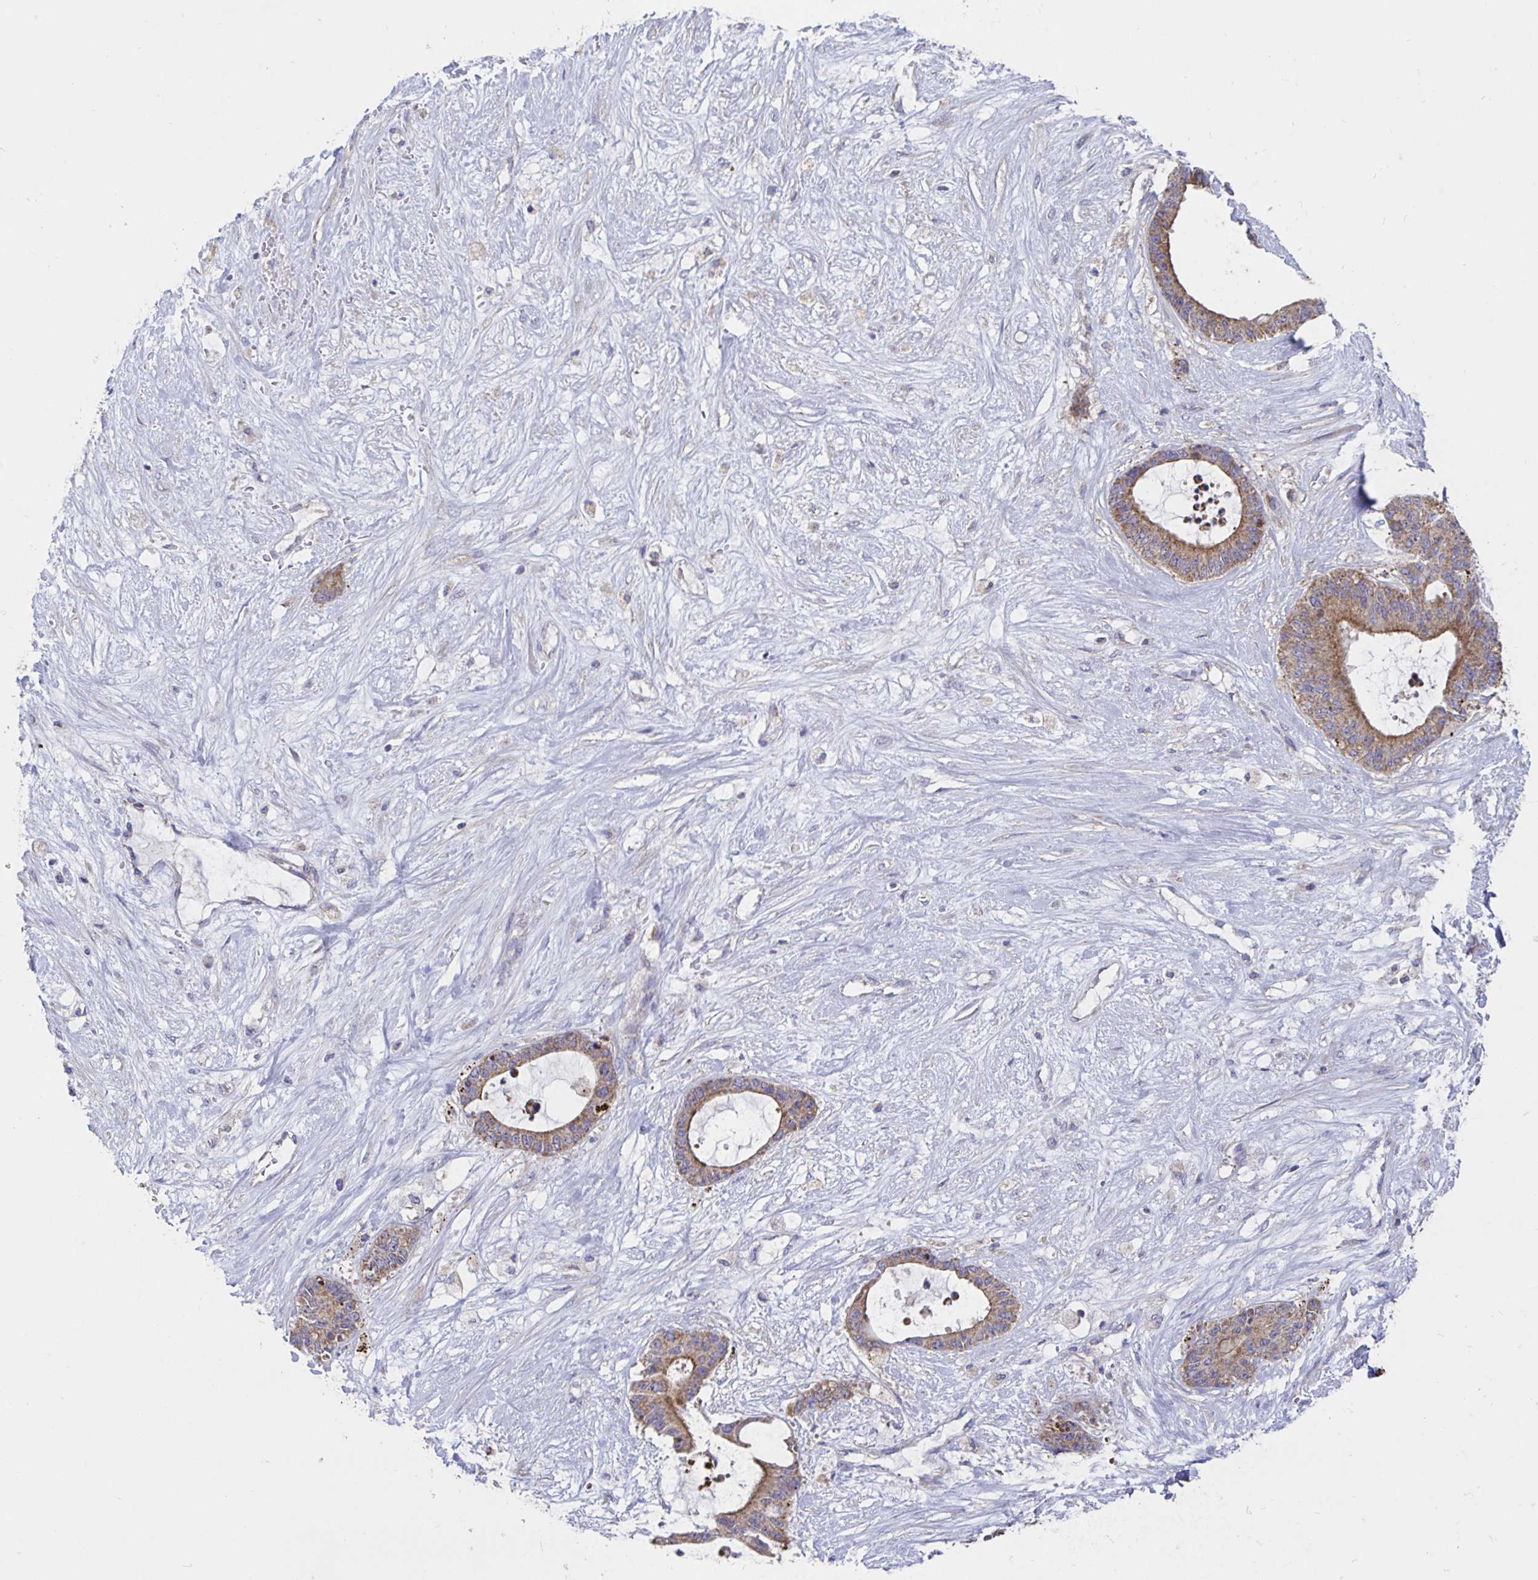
{"staining": {"intensity": "moderate", "quantity": ">75%", "location": "cytoplasmic/membranous"}, "tissue": "liver cancer", "cell_type": "Tumor cells", "image_type": "cancer", "snomed": [{"axis": "morphology", "description": "Normal tissue, NOS"}, {"axis": "morphology", "description": "Cholangiocarcinoma"}, {"axis": "topography", "description": "Liver"}, {"axis": "topography", "description": "Peripheral nerve tissue"}], "caption": "Immunohistochemical staining of human liver cancer reveals moderate cytoplasmic/membranous protein expression in approximately >75% of tumor cells.", "gene": "PRDX3", "patient": {"sex": "female", "age": 73}}